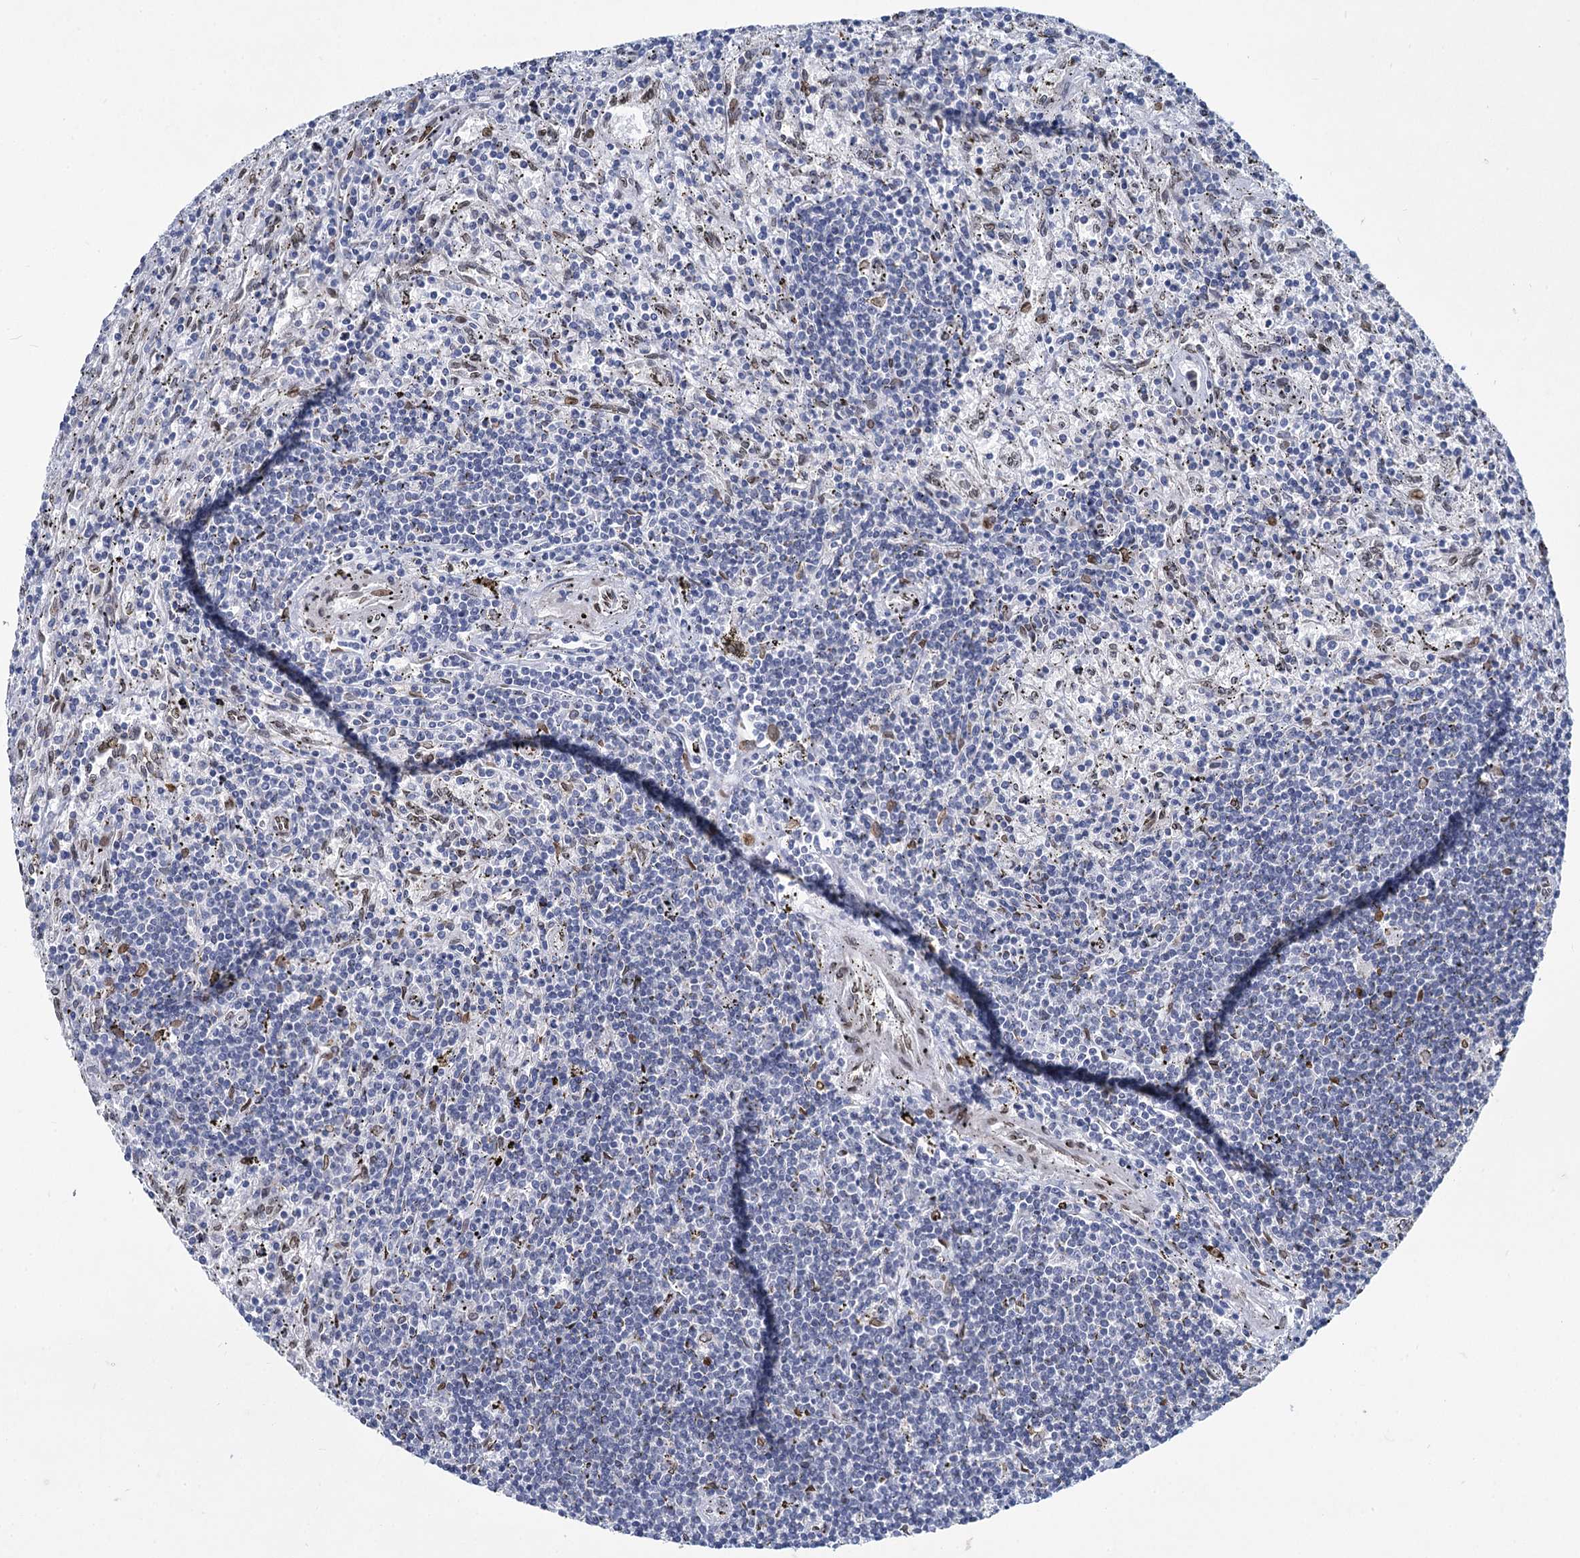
{"staining": {"intensity": "negative", "quantity": "none", "location": "none"}, "tissue": "lymphoma", "cell_type": "Tumor cells", "image_type": "cancer", "snomed": [{"axis": "morphology", "description": "Malignant lymphoma, non-Hodgkin's type, Low grade"}, {"axis": "topography", "description": "Spleen"}], "caption": "This is an immunohistochemistry (IHC) image of lymphoma. There is no positivity in tumor cells.", "gene": "PRSS35", "patient": {"sex": "male", "age": 76}}